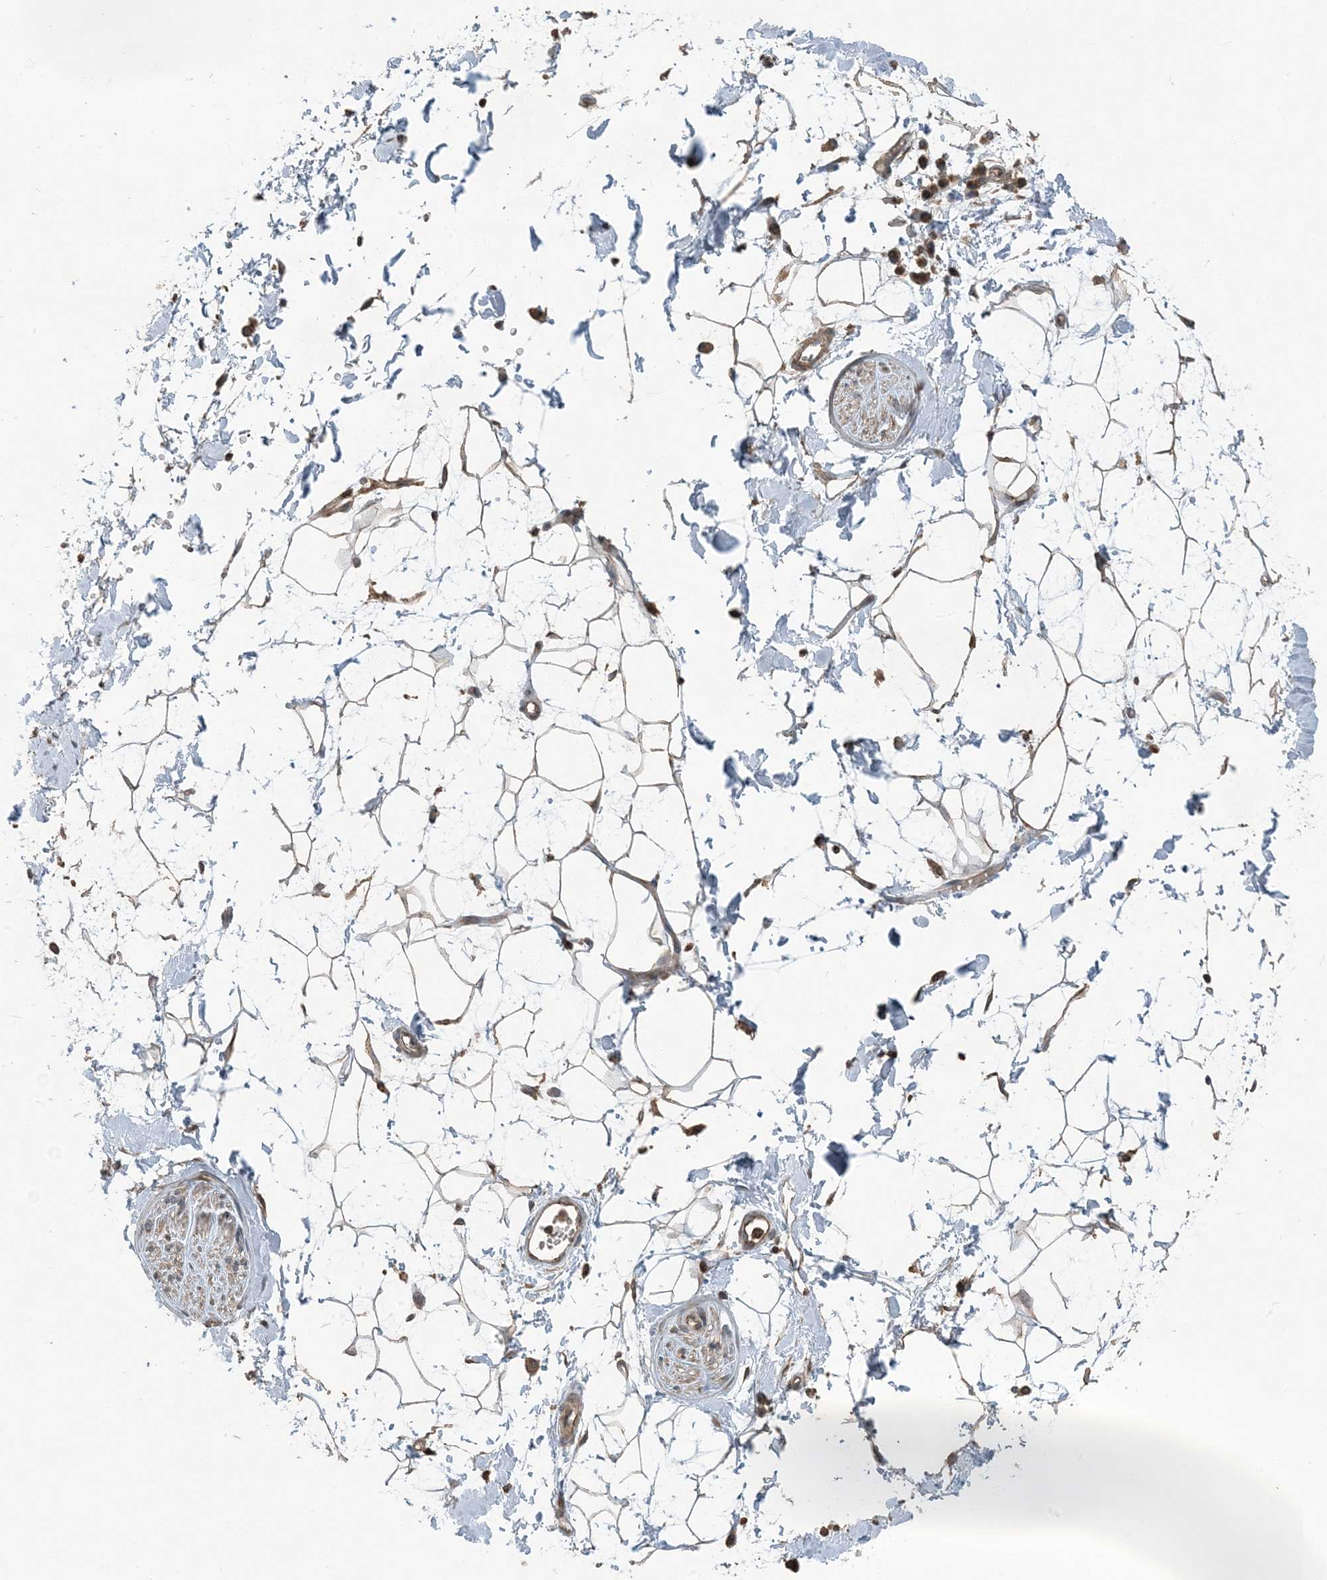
{"staining": {"intensity": "moderate", "quantity": ">75%", "location": "cytoplasmic/membranous"}, "tissue": "adipose tissue", "cell_type": "Adipocytes", "image_type": "normal", "snomed": [{"axis": "morphology", "description": "Normal tissue, NOS"}, {"axis": "topography", "description": "Soft tissue"}], "caption": "A high-resolution micrograph shows IHC staining of unremarkable adipose tissue, which displays moderate cytoplasmic/membranous staining in approximately >75% of adipocytes.", "gene": "ZFAND2B", "patient": {"sex": "male", "age": 72}}